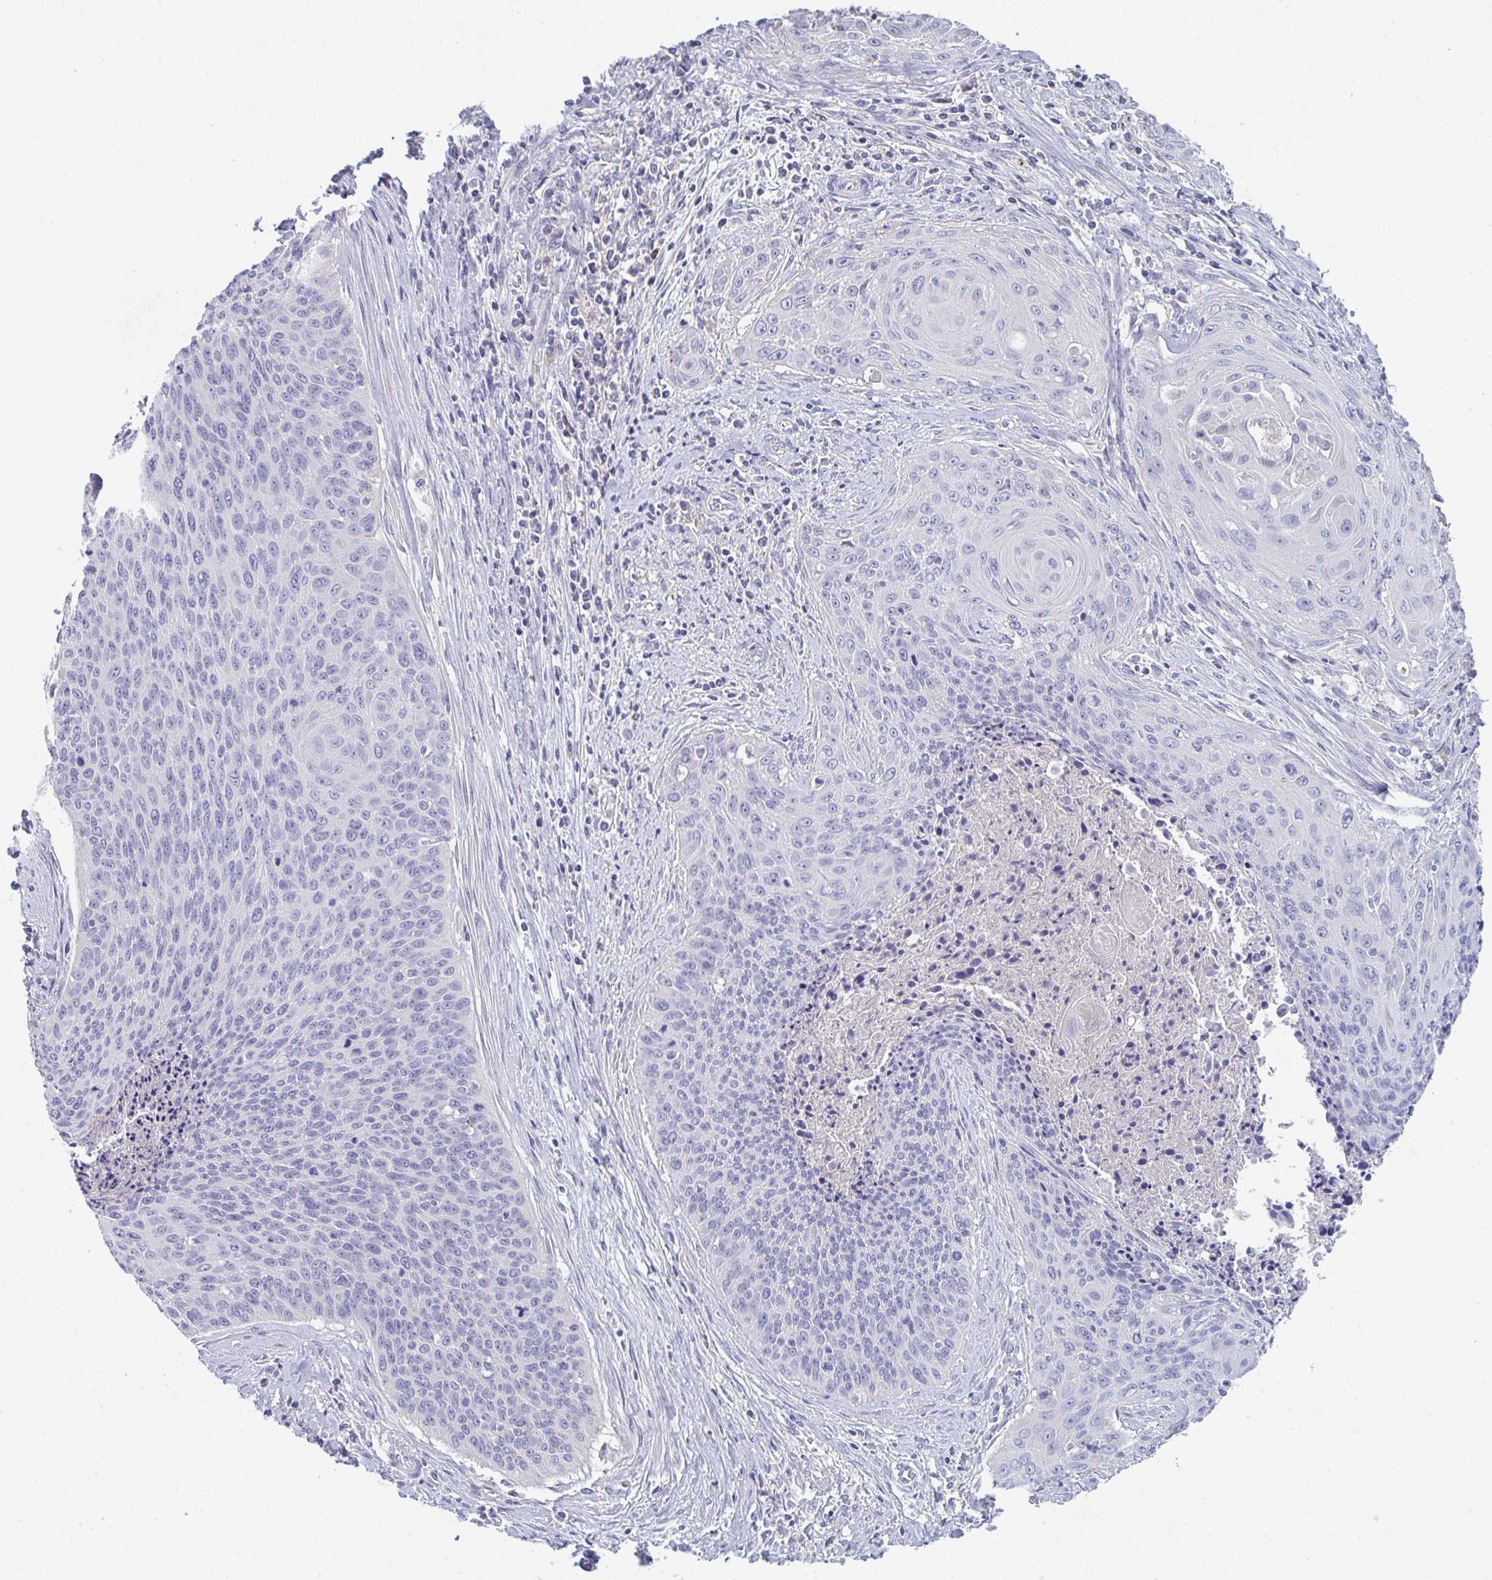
{"staining": {"intensity": "negative", "quantity": "none", "location": "none"}, "tissue": "cervical cancer", "cell_type": "Tumor cells", "image_type": "cancer", "snomed": [{"axis": "morphology", "description": "Squamous cell carcinoma, NOS"}, {"axis": "topography", "description": "Cervix"}], "caption": "Tumor cells are negative for brown protein staining in cervical squamous cell carcinoma.", "gene": "HGFAC", "patient": {"sex": "female", "age": 55}}